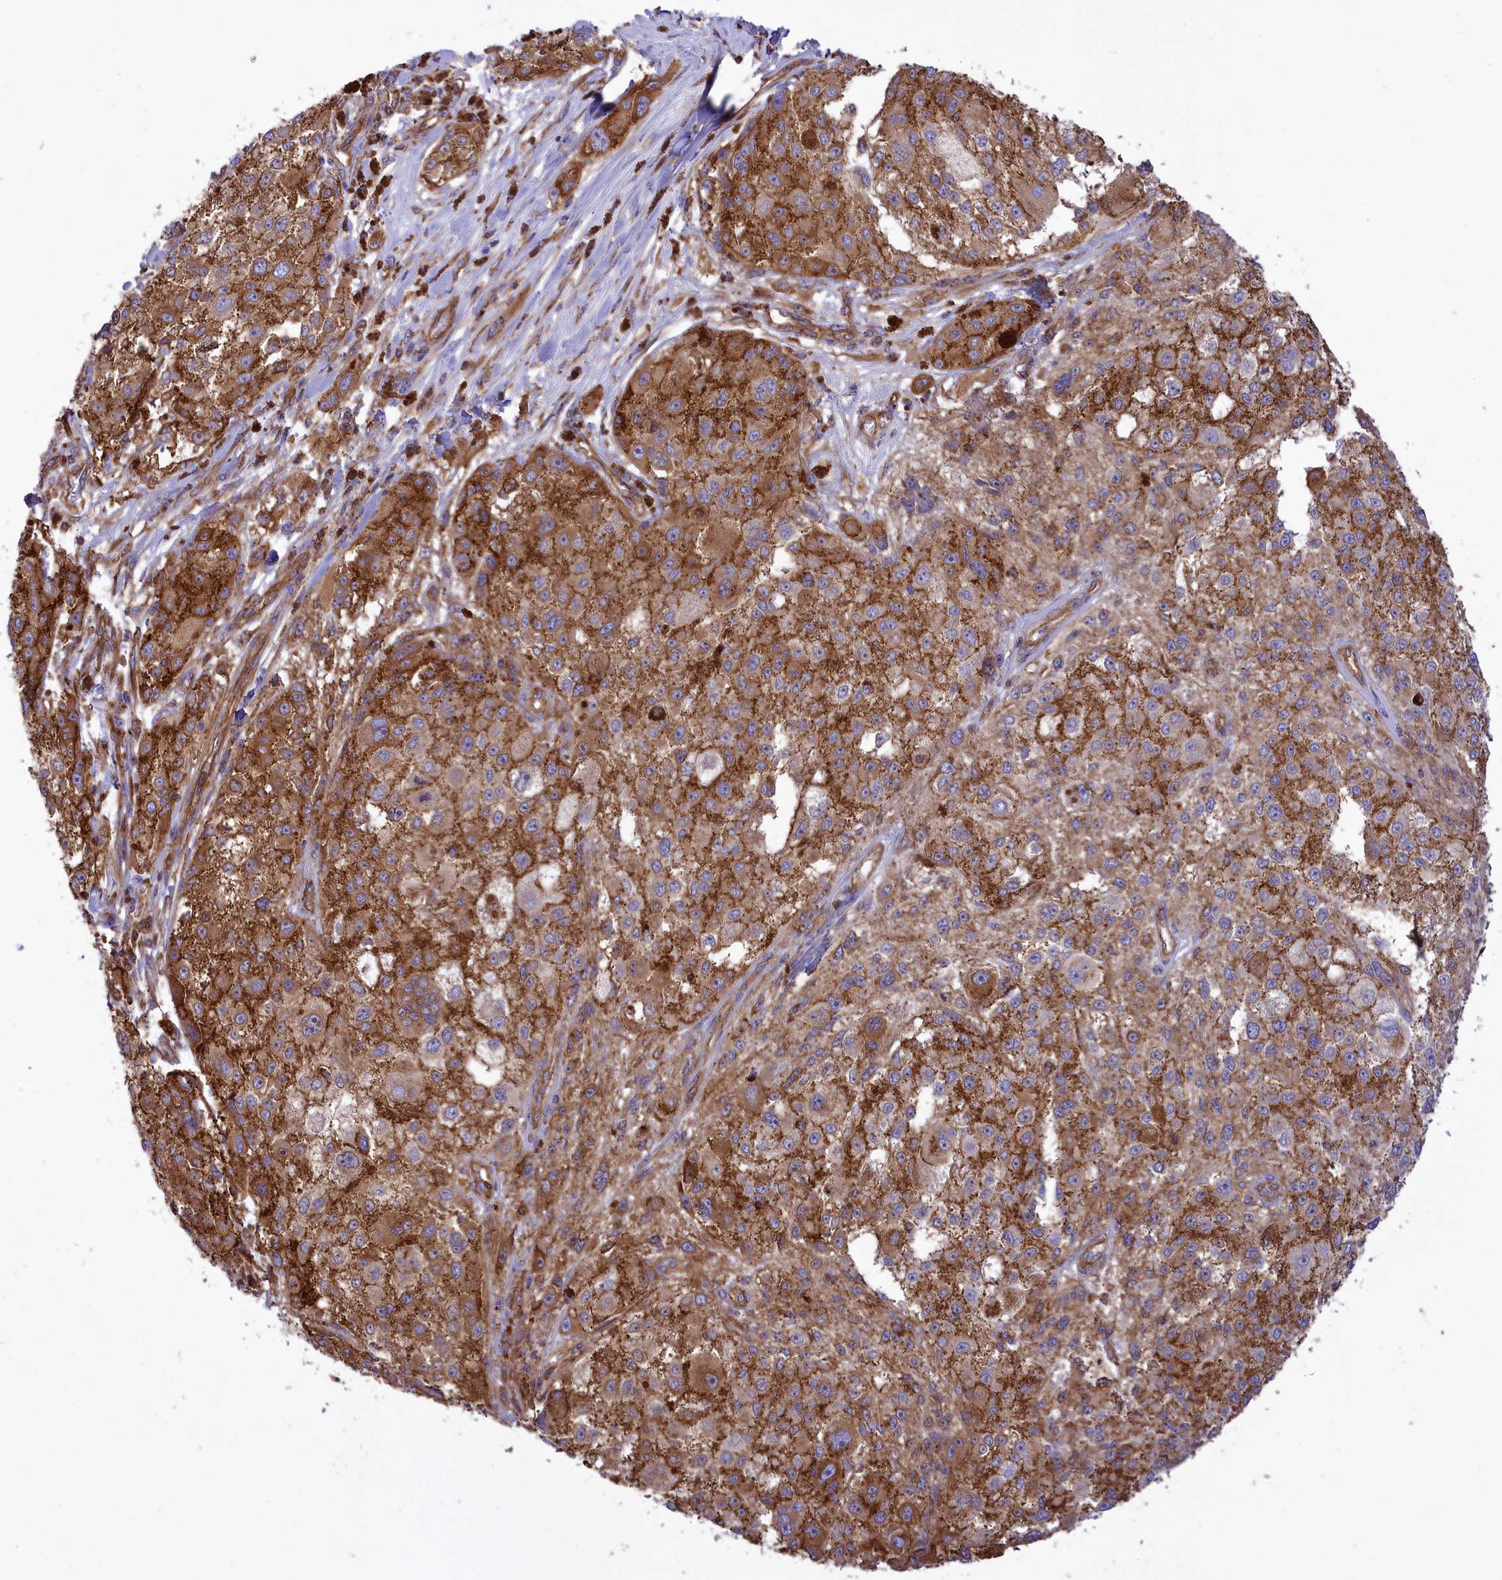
{"staining": {"intensity": "moderate", "quantity": ">75%", "location": "cytoplasmic/membranous"}, "tissue": "melanoma", "cell_type": "Tumor cells", "image_type": "cancer", "snomed": [{"axis": "morphology", "description": "Necrosis, NOS"}, {"axis": "morphology", "description": "Malignant melanoma, NOS"}, {"axis": "topography", "description": "Skin"}], "caption": "Protein expression analysis of human malignant melanoma reveals moderate cytoplasmic/membranous expression in approximately >75% of tumor cells.", "gene": "SEPTIN9", "patient": {"sex": "female", "age": 87}}